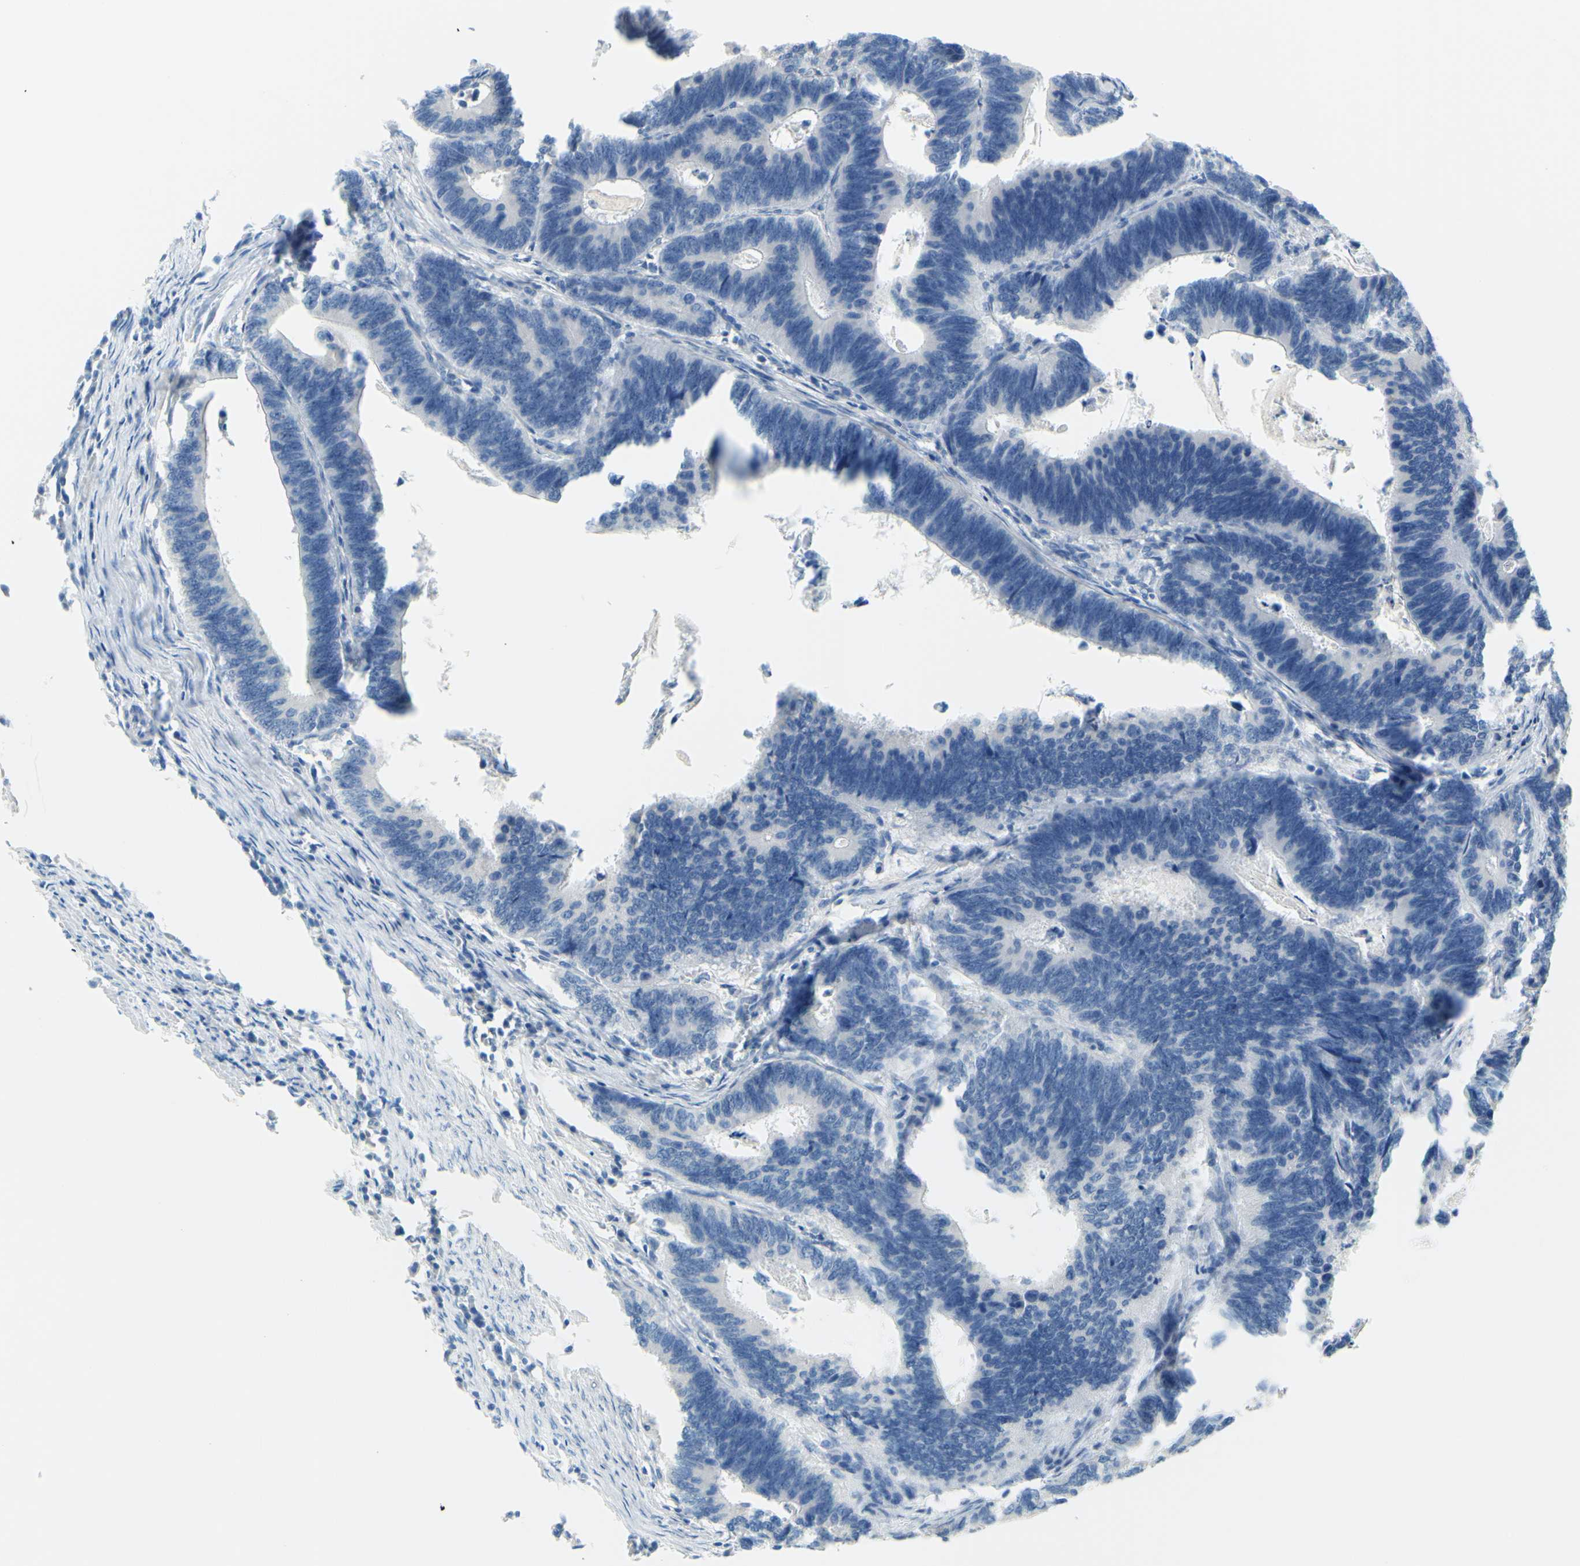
{"staining": {"intensity": "negative", "quantity": "none", "location": "none"}, "tissue": "colorectal cancer", "cell_type": "Tumor cells", "image_type": "cancer", "snomed": [{"axis": "morphology", "description": "Adenocarcinoma, NOS"}, {"axis": "topography", "description": "Colon"}], "caption": "DAB immunohistochemical staining of colorectal adenocarcinoma shows no significant positivity in tumor cells.", "gene": "SLC1A2", "patient": {"sex": "male", "age": 72}}